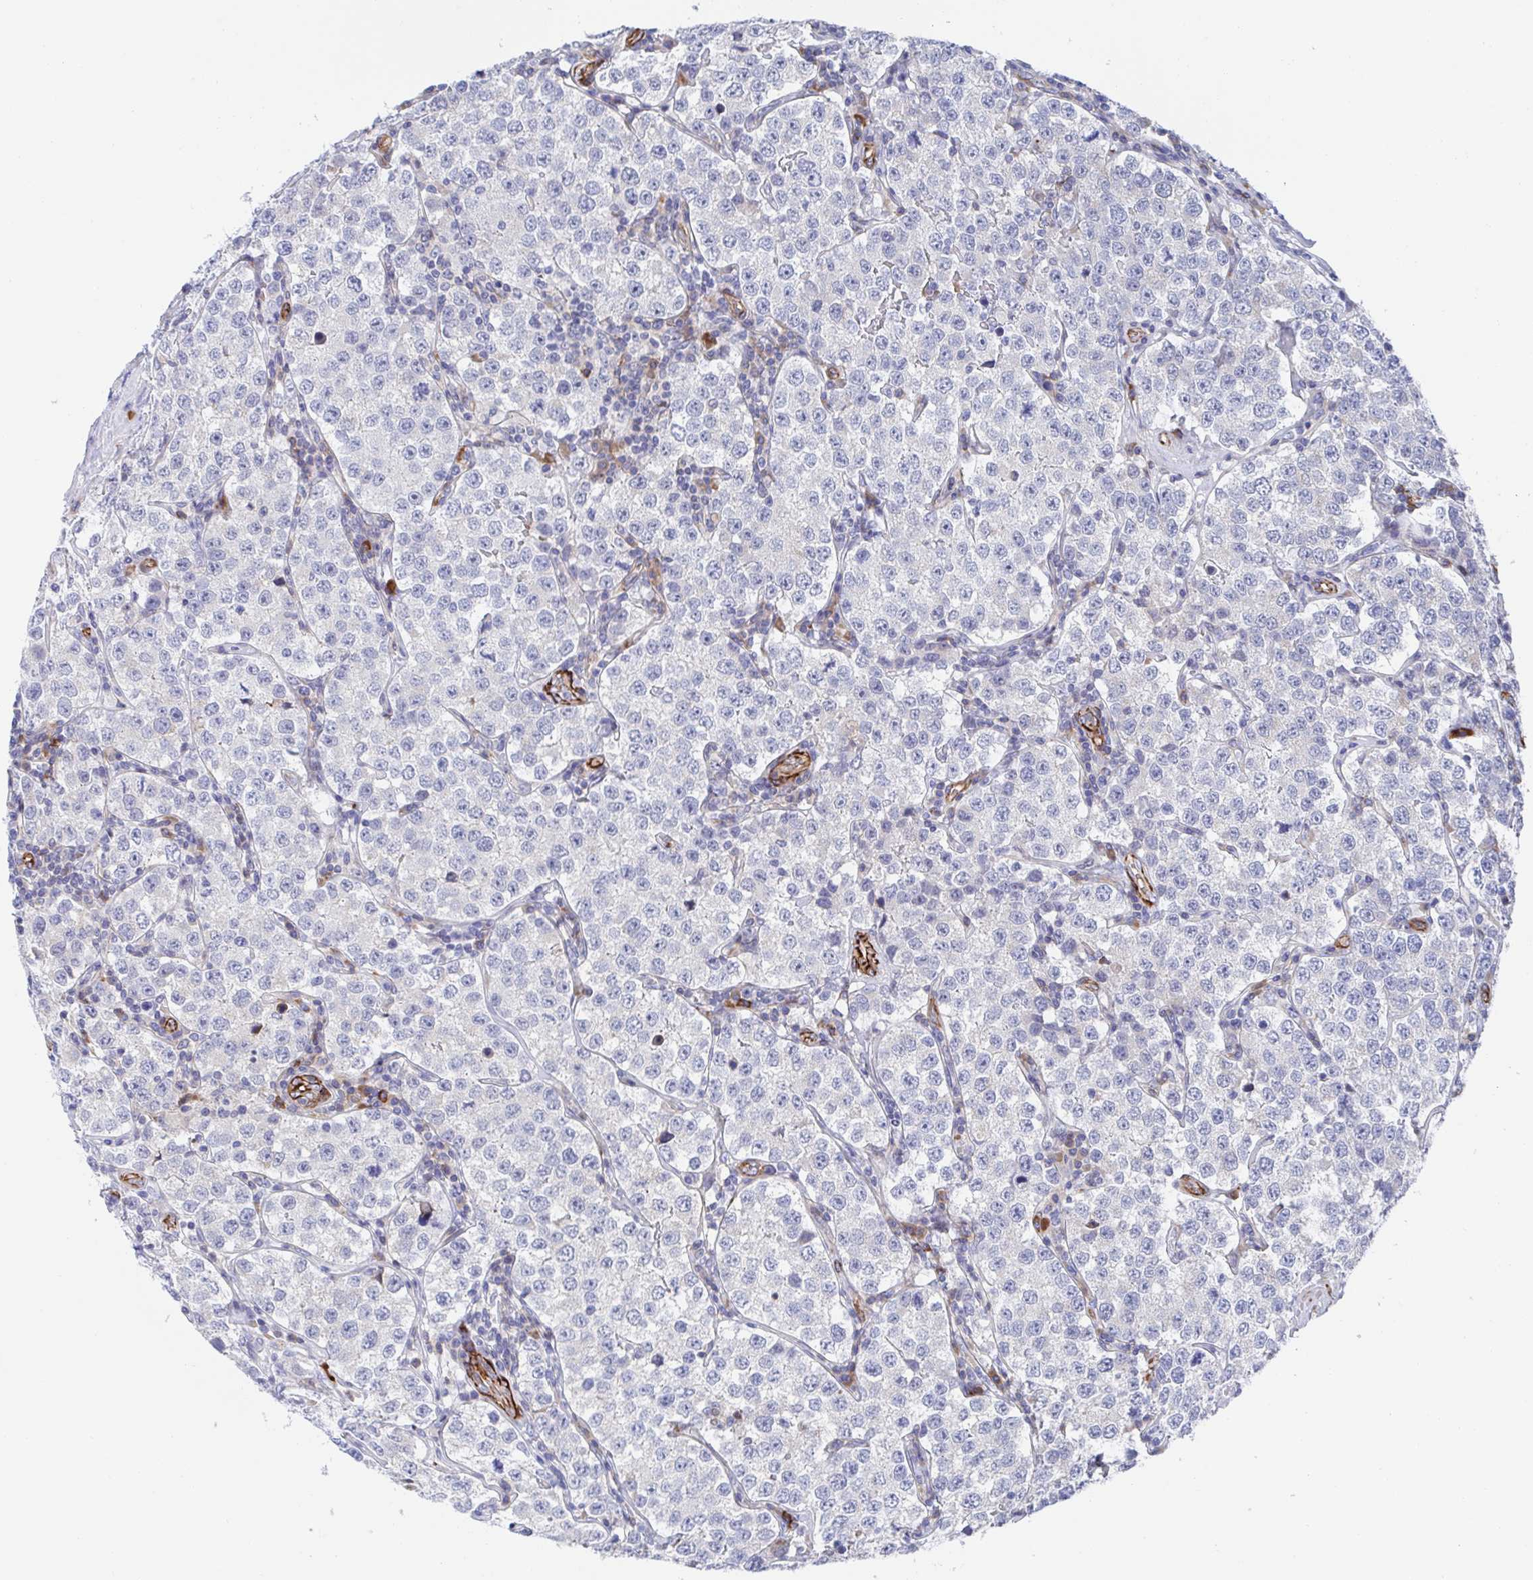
{"staining": {"intensity": "negative", "quantity": "none", "location": "none"}, "tissue": "testis cancer", "cell_type": "Tumor cells", "image_type": "cancer", "snomed": [{"axis": "morphology", "description": "Seminoma, NOS"}, {"axis": "topography", "description": "Testis"}], "caption": "Histopathology image shows no protein staining in tumor cells of testis cancer (seminoma) tissue.", "gene": "KLC3", "patient": {"sex": "male", "age": 34}}